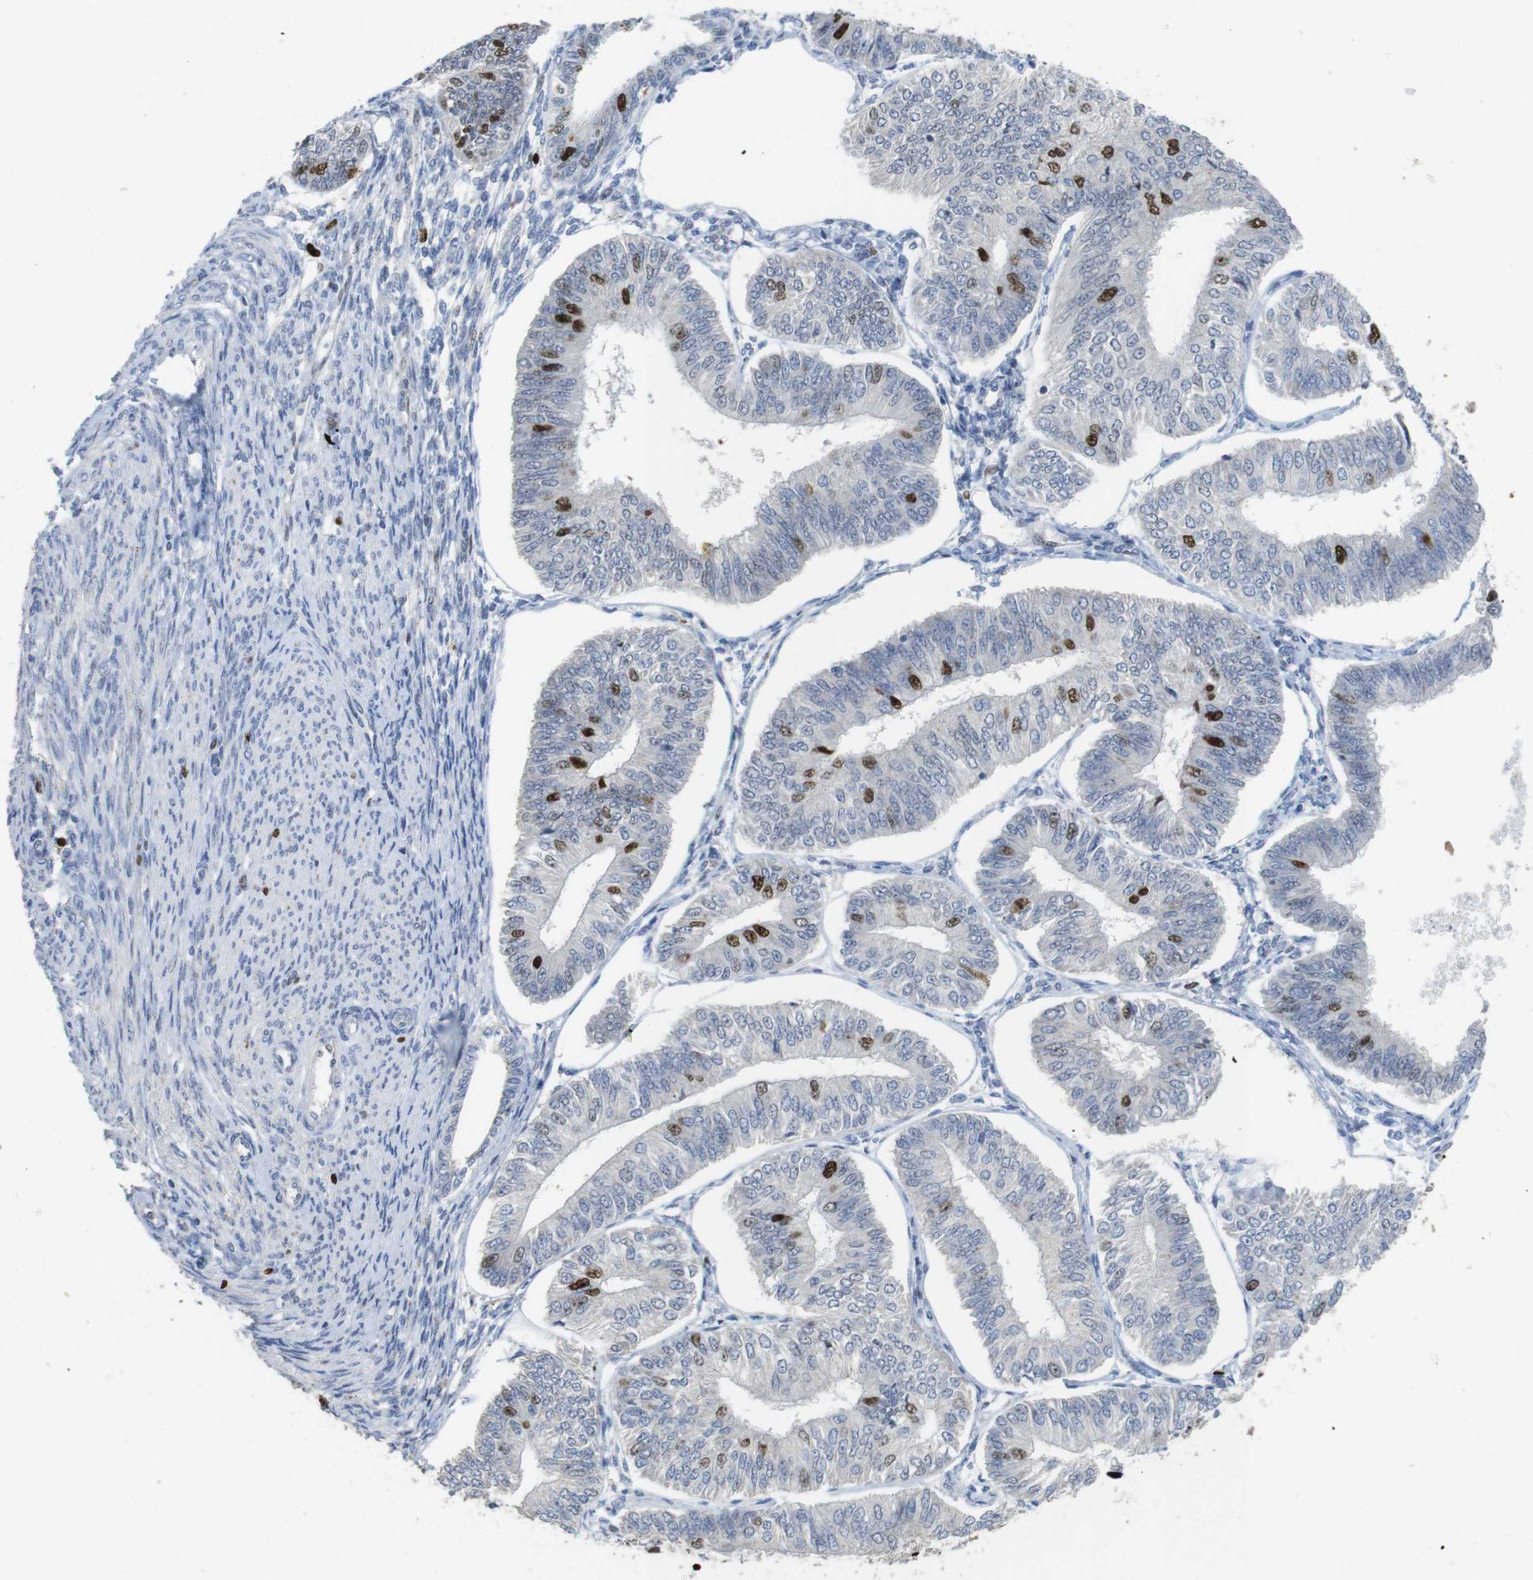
{"staining": {"intensity": "strong", "quantity": "<25%", "location": "nuclear"}, "tissue": "endometrial cancer", "cell_type": "Tumor cells", "image_type": "cancer", "snomed": [{"axis": "morphology", "description": "Adenocarcinoma, NOS"}, {"axis": "topography", "description": "Endometrium"}], "caption": "Endometrial cancer stained with IHC shows strong nuclear staining in about <25% of tumor cells.", "gene": "KPNA2", "patient": {"sex": "female", "age": 58}}